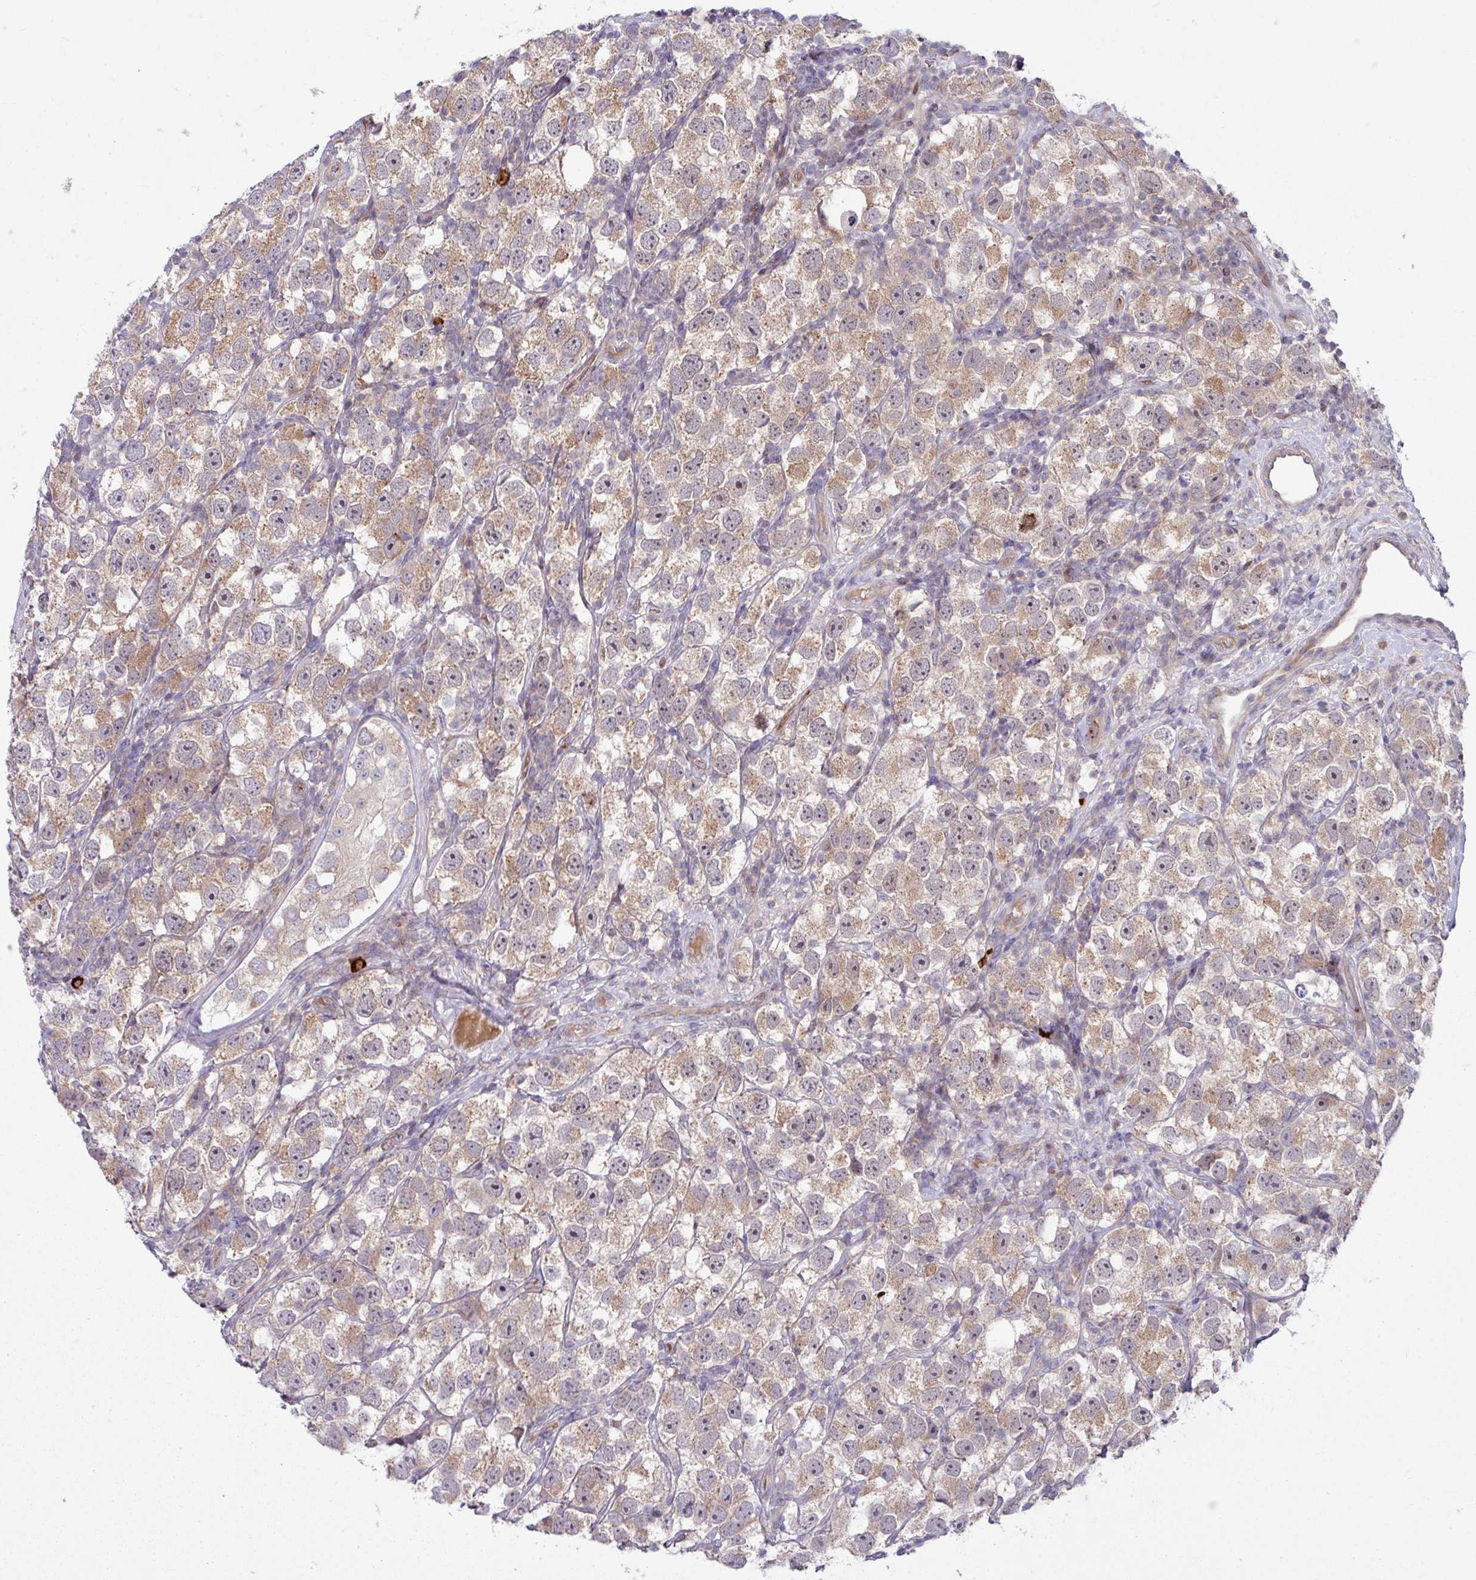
{"staining": {"intensity": "weak", "quantity": ">75%", "location": "cytoplasmic/membranous"}, "tissue": "testis cancer", "cell_type": "Tumor cells", "image_type": "cancer", "snomed": [{"axis": "morphology", "description": "Seminoma, NOS"}, {"axis": "topography", "description": "Testis"}], "caption": "High-magnification brightfield microscopy of seminoma (testis) stained with DAB (3,3'-diaminobenzidine) (brown) and counterstained with hematoxylin (blue). tumor cells exhibit weak cytoplasmic/membranous positivity is identified in about>75% of cells. (Brightfield microscopy of DAB IHC at high magnification).", "gene": "B4GALNT4", "patient": {"sex": "male", "age": 26}}